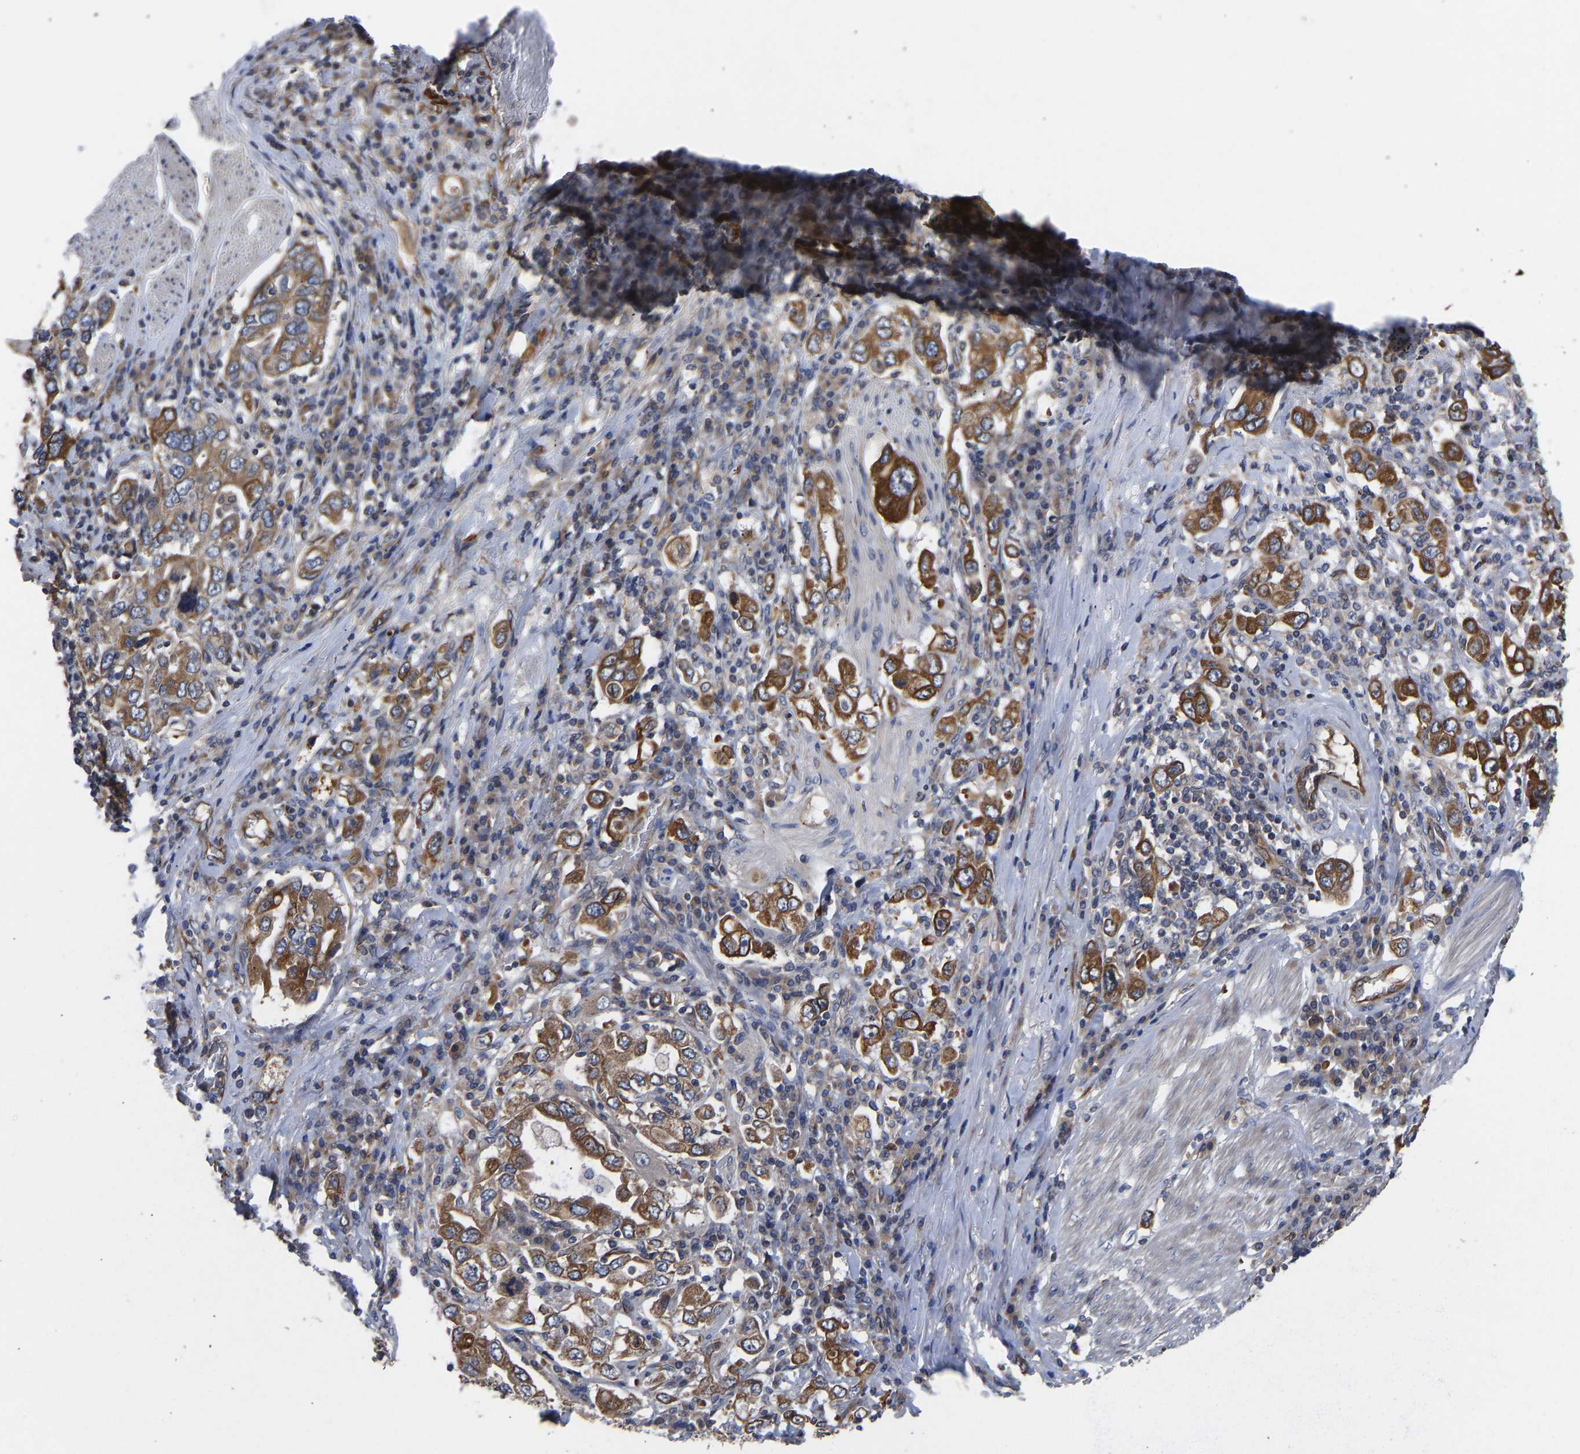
{"staining": {"intensity": "strong", "quantity": ">75%", "location": "cytoplasmic/membranous"}, "tissue": "stomach cancer", "cell_type": "Tumor cells", "image_type": "cancer", "snomed": [{"axis": "morphology", "description": "Adenocarcinoma, NOS"}, {"axis": "topography", "description": "Stomach, upper"}], "caption": "The photomicrograph reveals staining of stomach cancer, revealing strong cytoplasmic/membranous protein expression (brown color) within tumor cells.", "gene": "FRRS1", "patient": {"sex": "male", "age": 62}}